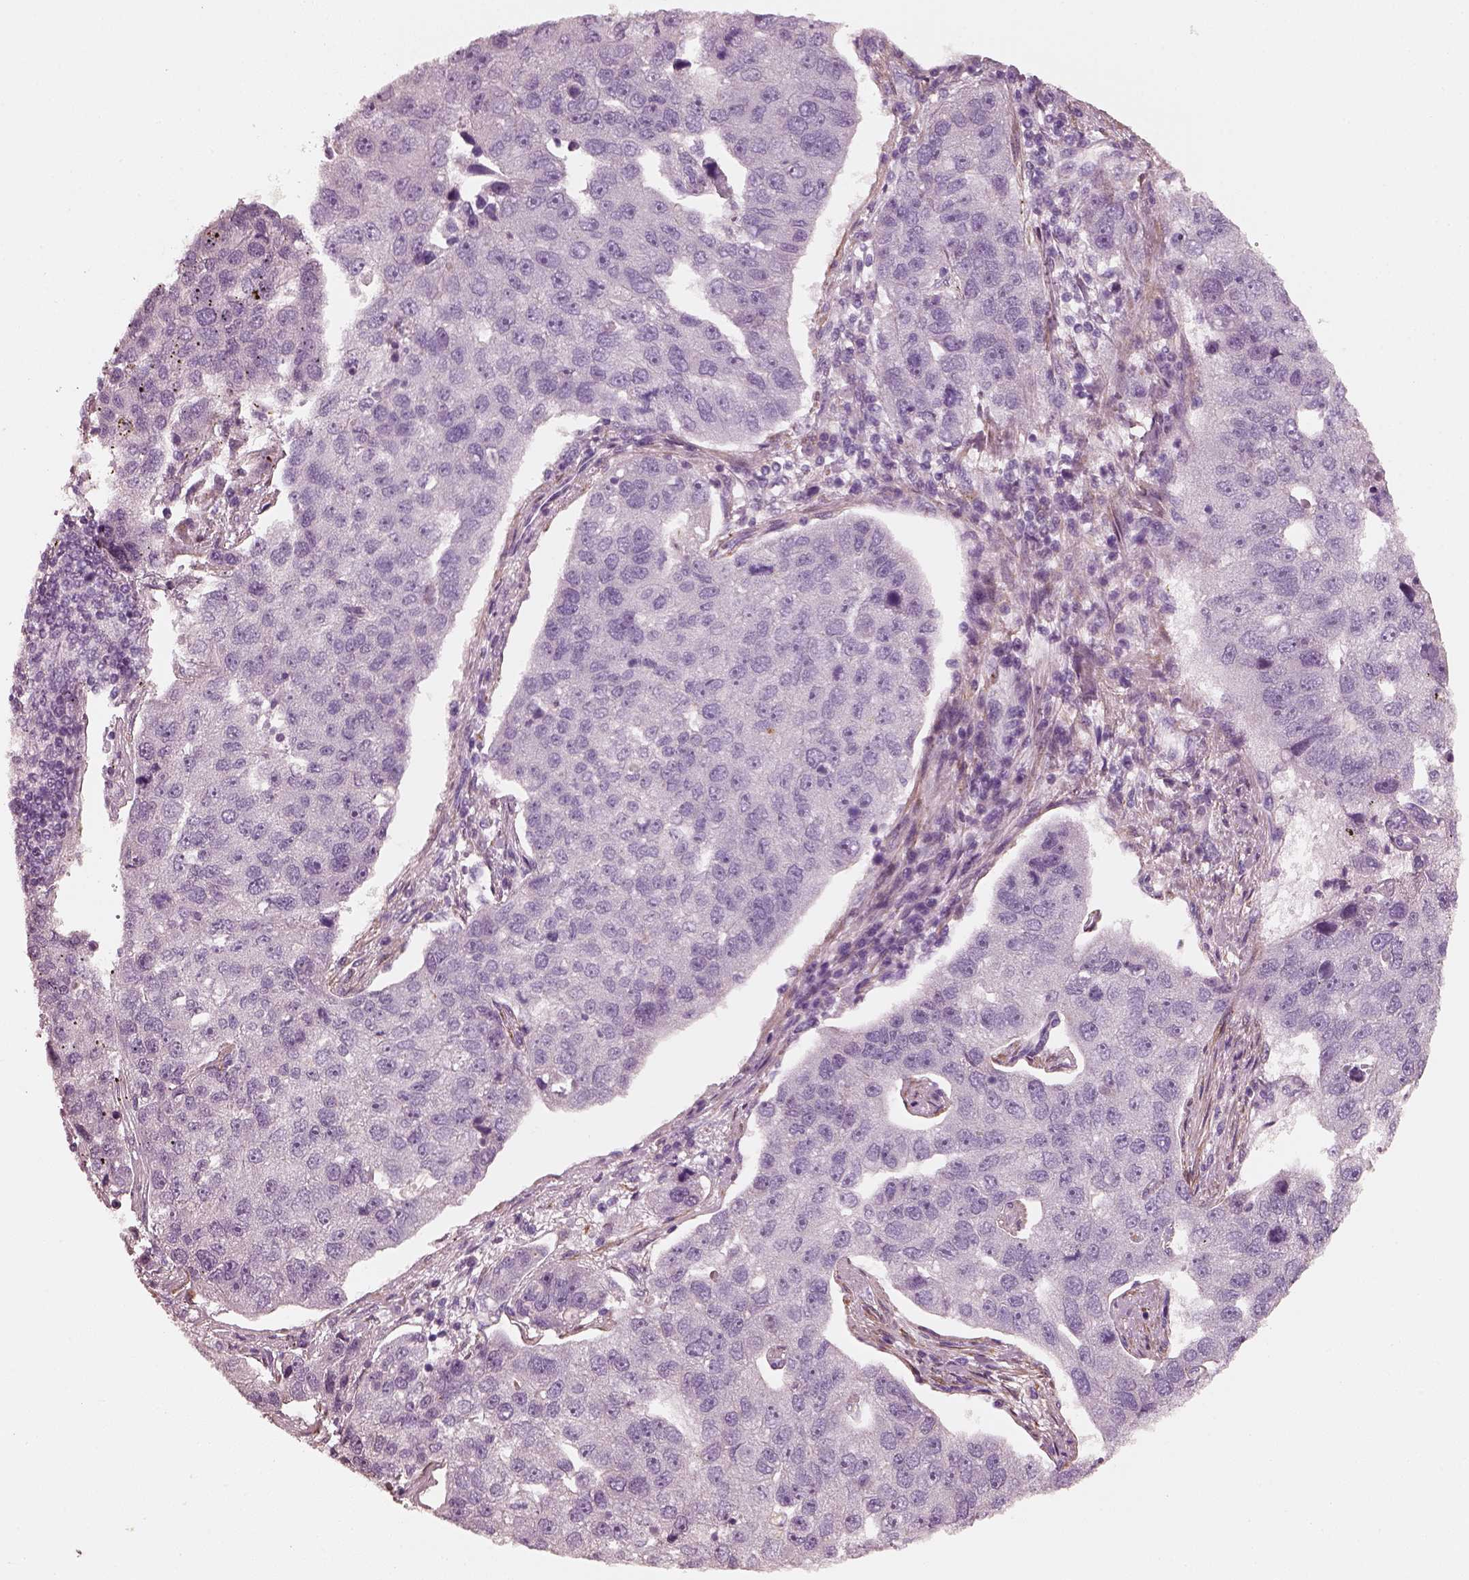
{"staining": {"intensity": "negative", "quantity": "none", "location": "none"}, "tissue": "pancreatic cancer", "cell_type": "Tumor cells", "image_type": "cancer", "snomed": [{"axis": "morphology", "description": "Adenocarcinoma, NOS"}, {"axis": "topography", "description": "Pancreas"}], "caption": "Micrograph shows no significant protein expression in tumor cells of pancreatic cancer.", "gene": "RS1", "patient": {"sex": "female", "age": 61}}